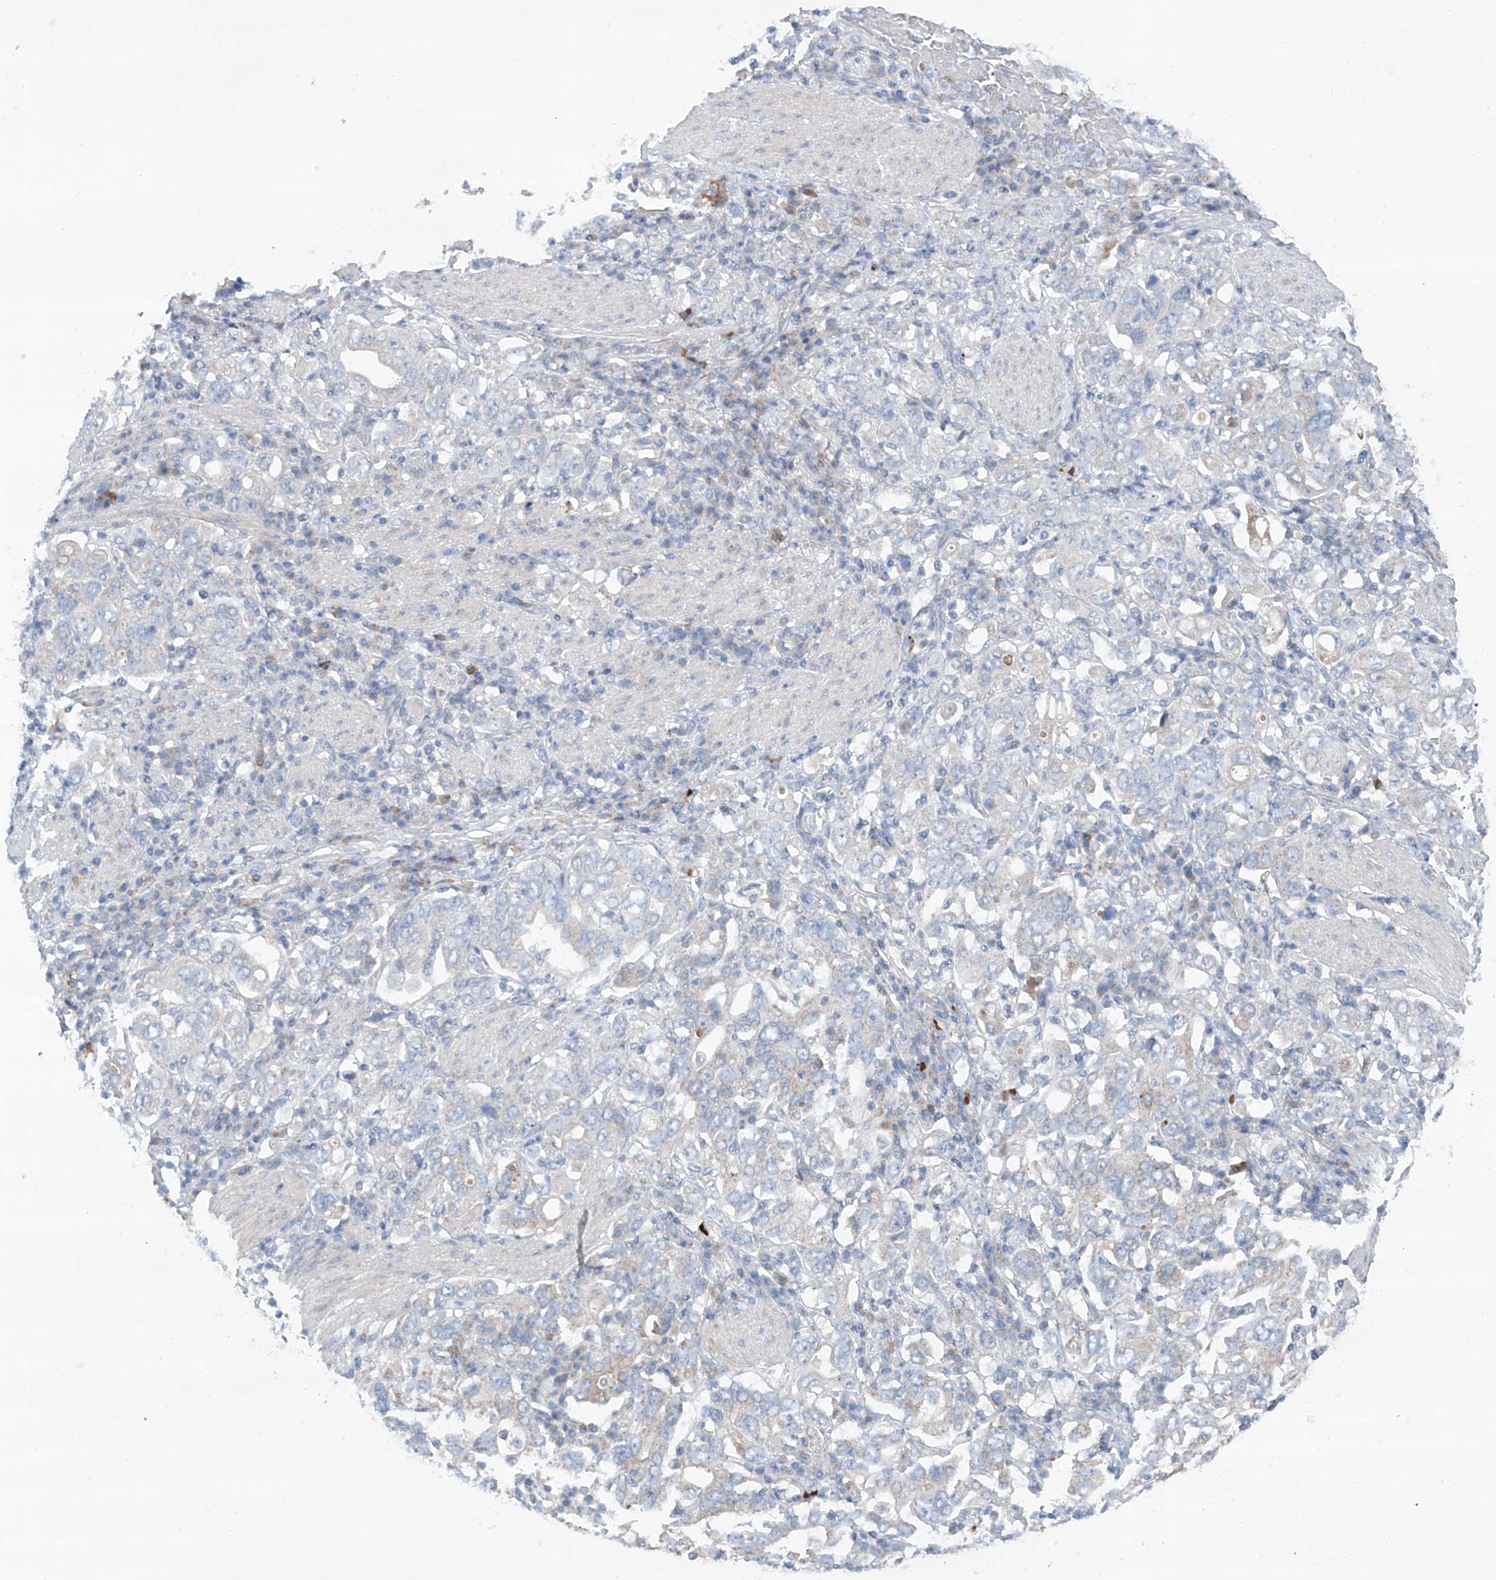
{"staining": {"intensity": "negative", "quantity": "none", "location": "none"}, "tissue": "stomach cancer", "cell_type": "Tumor cells", "image_type": "cancer", "snomed": [{"axis": "morphology", "description": "Adenocarcinoma, NOS"}, {"axis": "topography", "description": "Stomach, upper"}], "caption": "Stomach cancer (adenocarcinoma) stained for a protein using IHC exhibits no expression tumor cells.", "gene": "SIX4", "patient": {"sex": "male", "age": 62}}